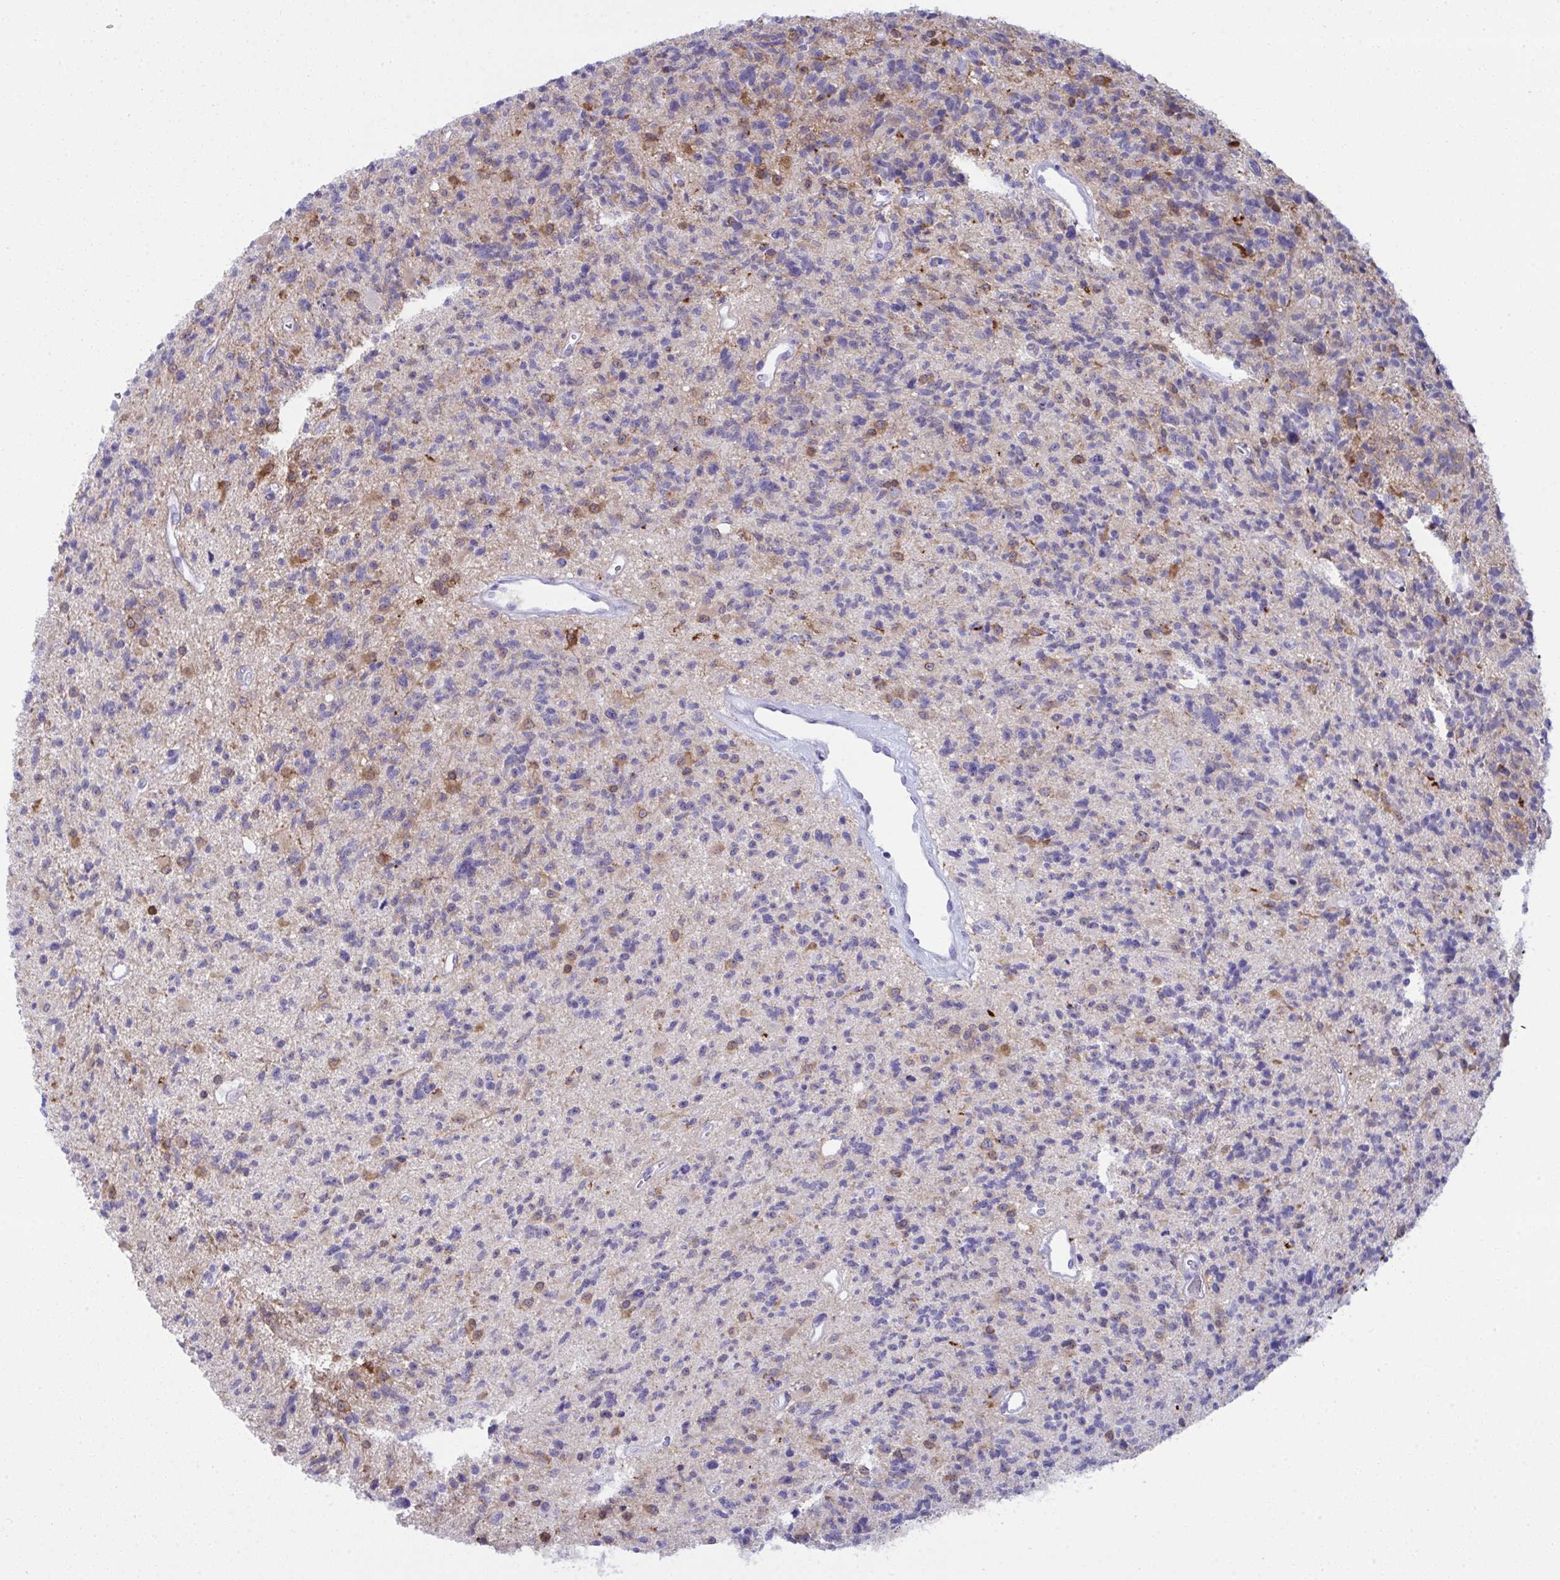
{"staining": {"intensity": "negative", "quantity": "none", "location": "none"}, "tissue": "glioma", "cell_type": "Tumor cells", "image_type": "cancer", "snomed": [{"axis": "morphology", "description": "Glioma, malignant, High grade"}, {"axis": "topography", "description": "Brain"}], "caption": "The image reveals no significant positivity in tumor cells of malignant high-grade glioma. Brightfield microscopy of IHC stained with DAB (brown) and hematoxylin (blue), captured at high magnification.", "gene": "RGPD5", "patient": {"sex": "male", "age": 29}}